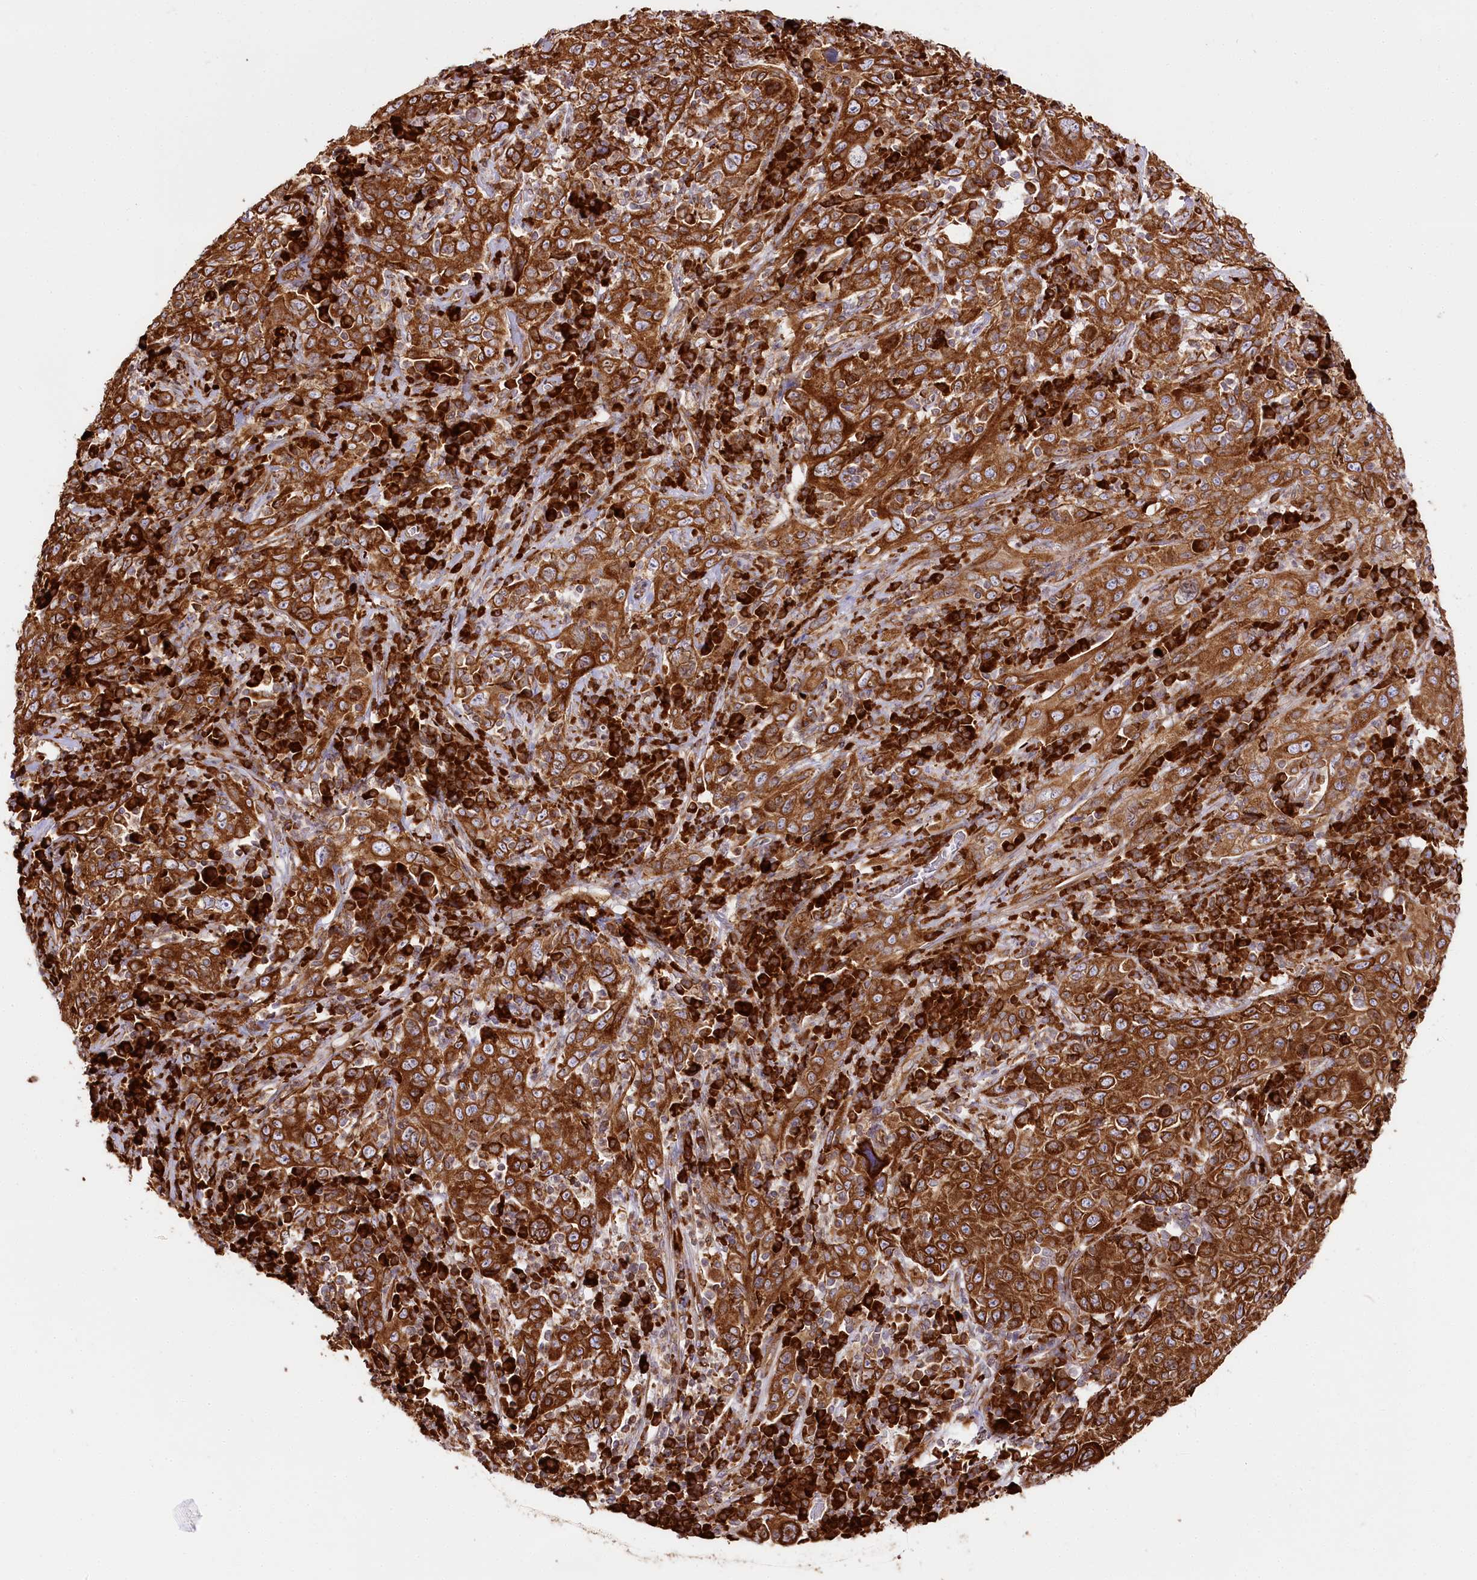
{"staining": {"intensity": "strong", "quantity": ">75%", "location": "cytoplasmic/membranous"}, "tissue": "cervical cancer", "cell_type": "Tumor cells", "image_type": "cancer", "snomed": [{"axis": "morphology", "description": "Squamous cell carcinoma, NOS"}, {"axis": "topography", "description": "Cervix"}], "caption": "Protein expression by immunohistochemistry reveals strong cytoplasmic/membranous expression in about >75% of tumor cells in cervical squamous cell carcinoma.", "gene": "CNPY2", "patient": {"sex": "female", "age": 46}}